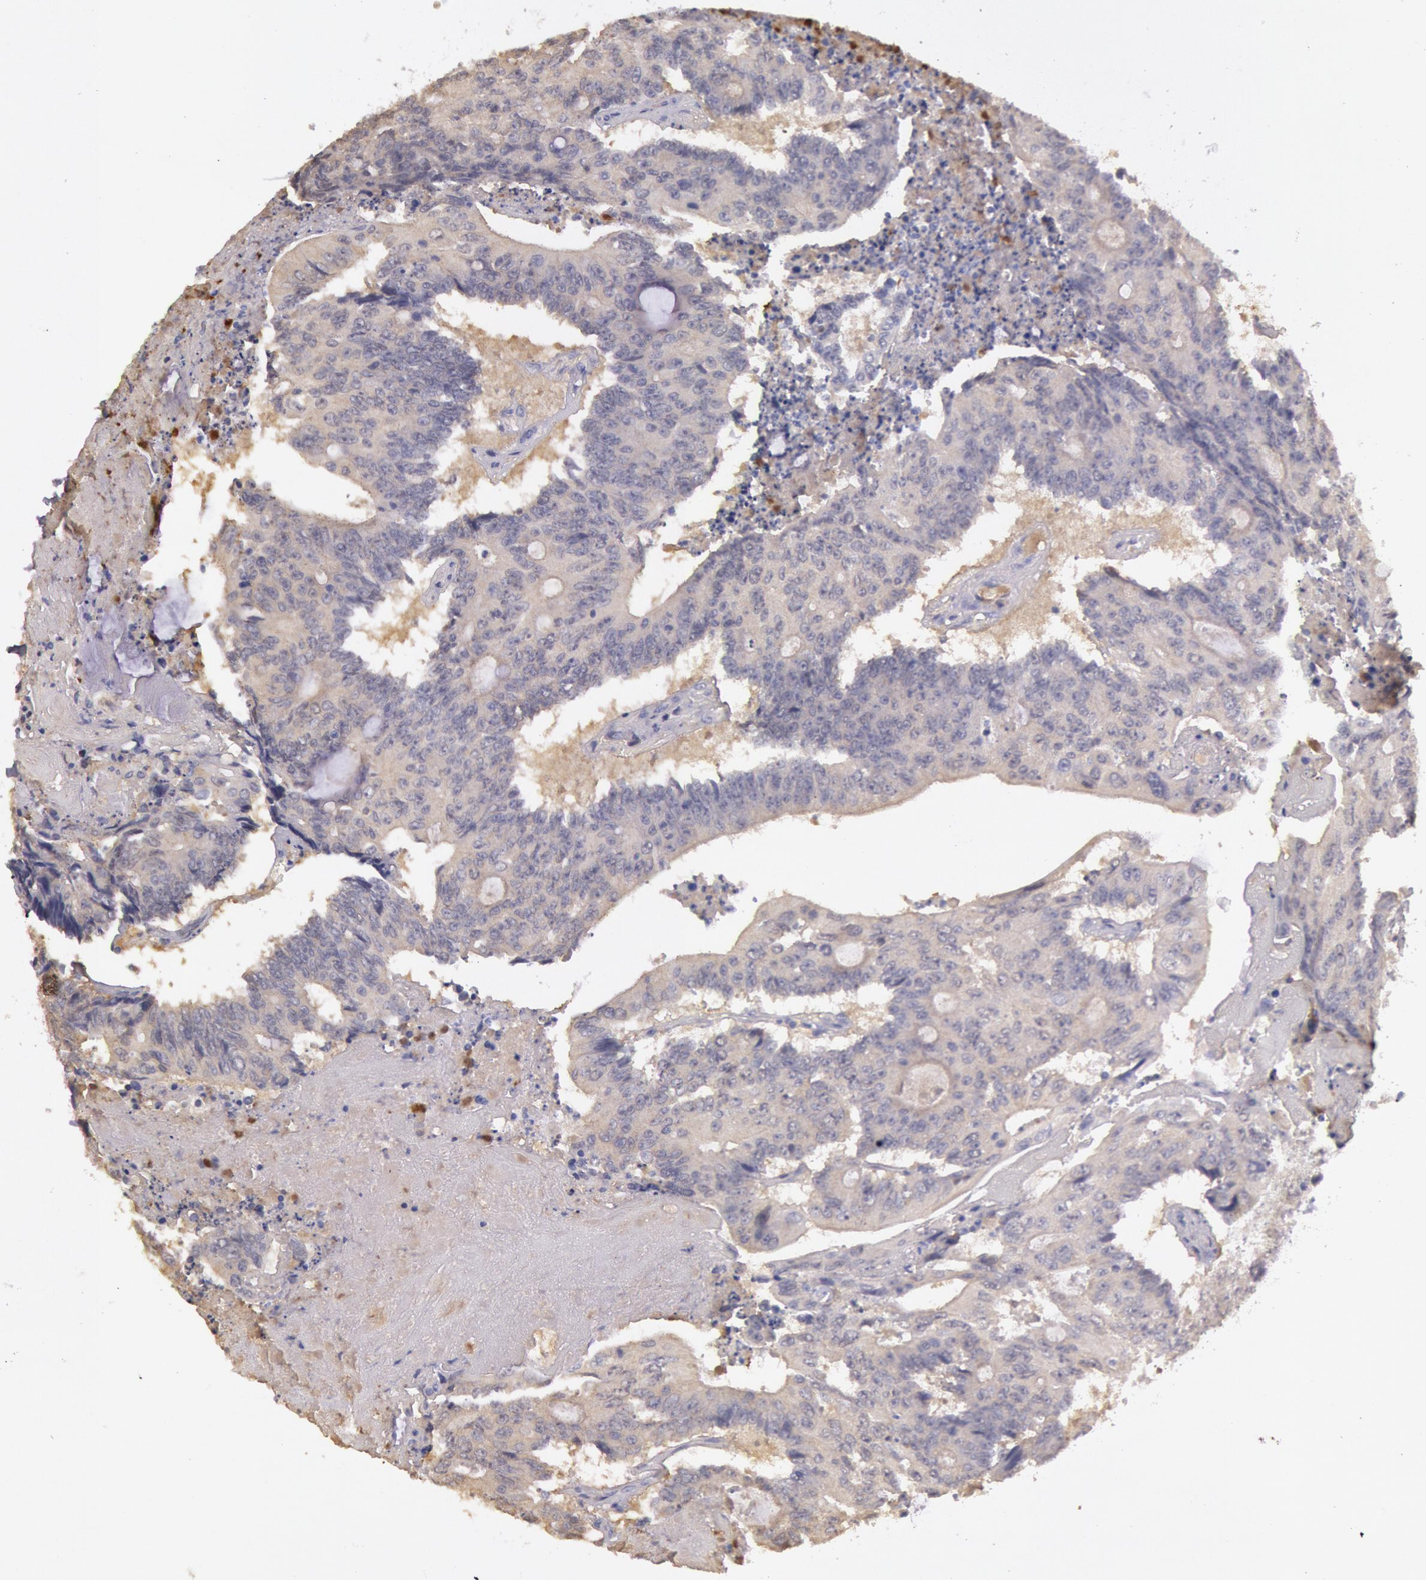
{"staining": {"intensity": "negative", "quantity": "none", "location": "none"}, "tissue": "colorectal cancer", "cell_type": "Tumor cells", "image_type": "cancer", "snomed": [{"axis": "morphology", "description": "Adenocarcinoma, NOS"}, {"axis": "topography", "description": "Colon"}], "caption": "A photomicrograph of human colorectal cancer is negative for staining in tumor cells.", "gene": "C1R", "patient": {"sex": "male", "age": 65}}